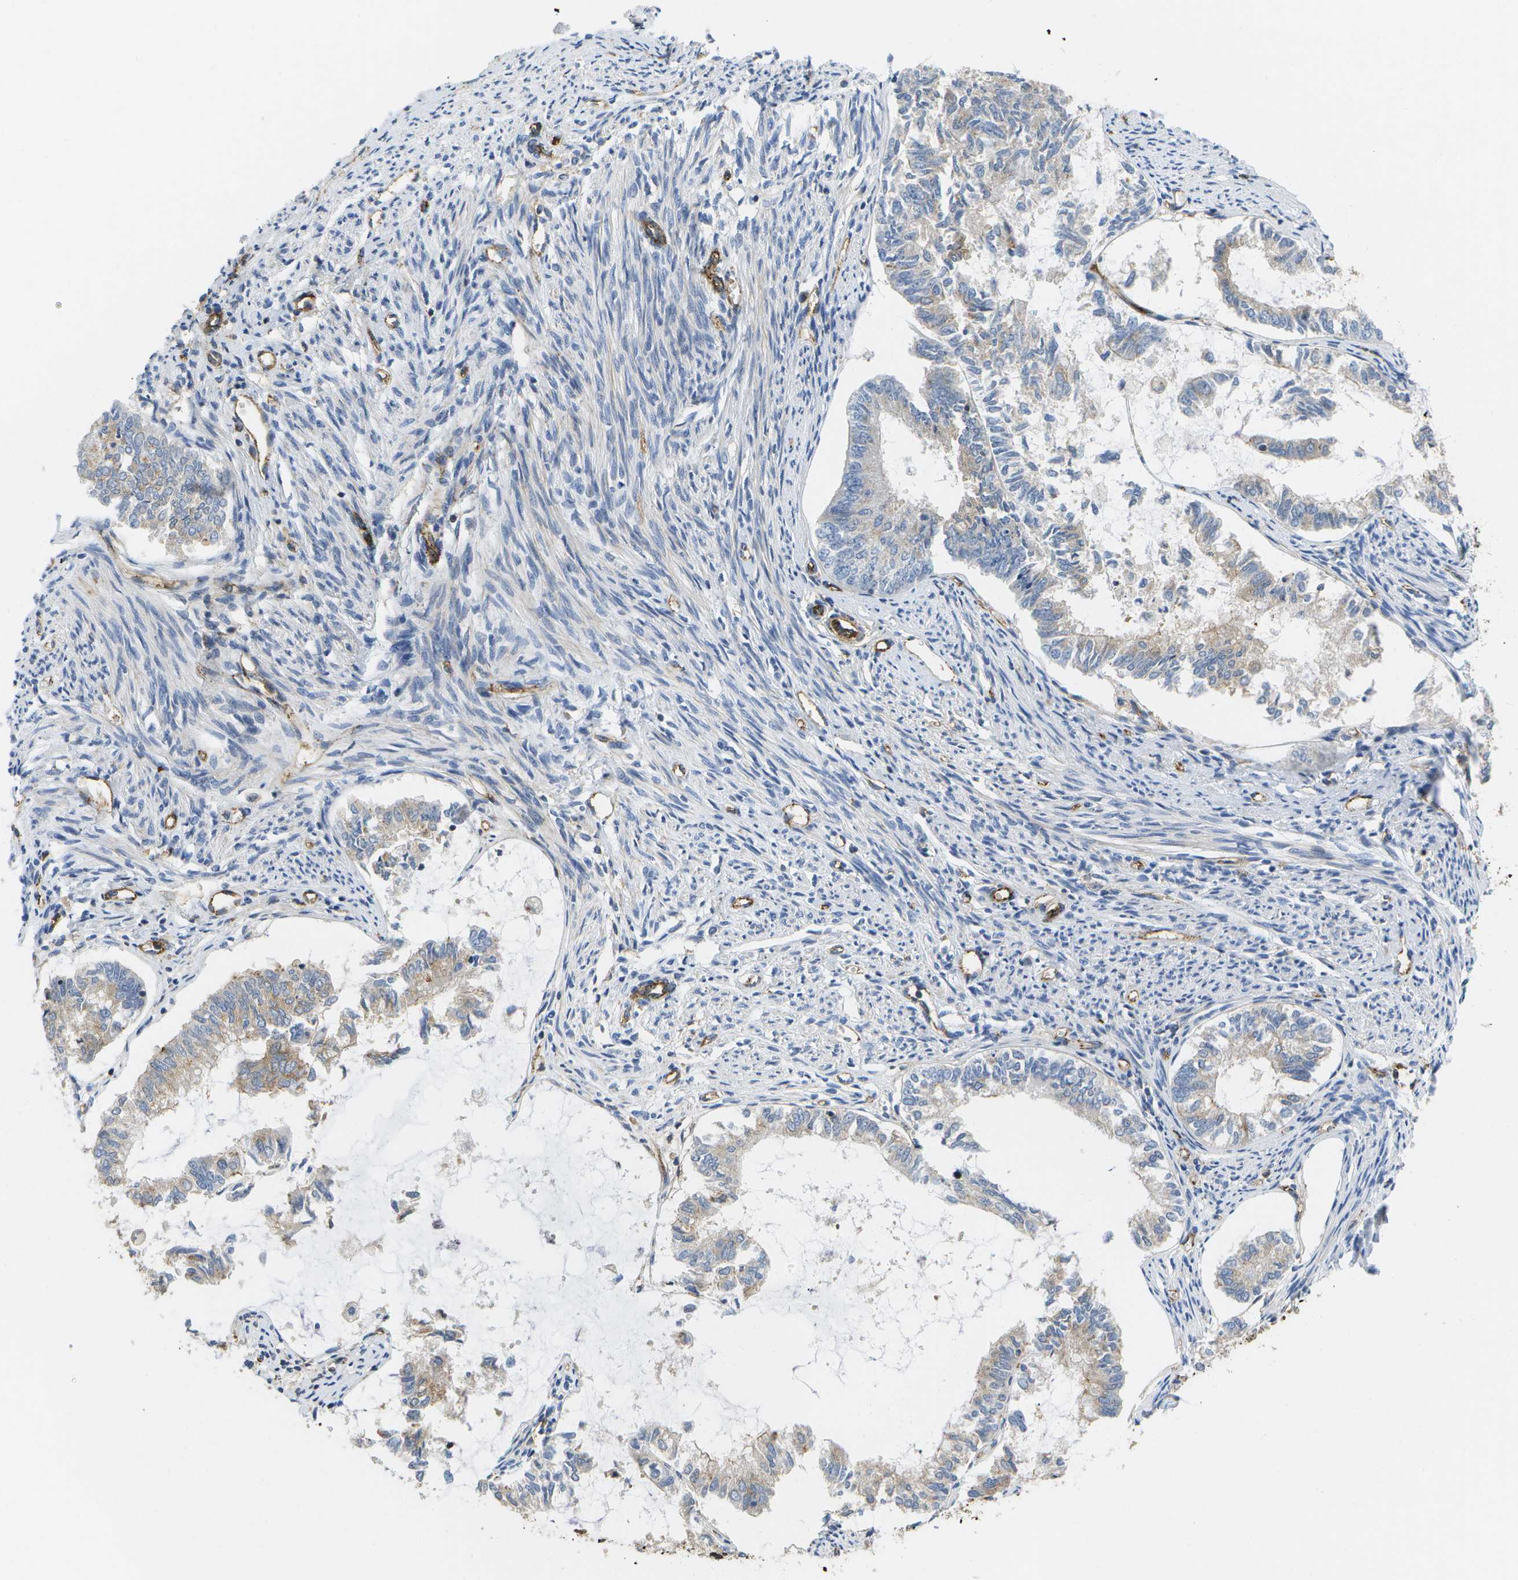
{"staining": {"intensity": "weak", "quantity": "25%-75%", "location": "cytoplasmic/membranous"}, "tissue": "endometrial cancer", "cell_type": "Tumor cells", "image_type": "cancer", "snomed": [{"axis": "morphology", "description": "Adenocarcinoma, NOS"}, {"axis": "topography", "description": "Endometrium"}], "caption": "Weak cytoplasmic/membranous protein positivity is identified in approximately 25%-75% of tumor cells in endometrial adenocarcinoma.", "gene": "BST2", "patient": {"sex": "female", "age": 86}}